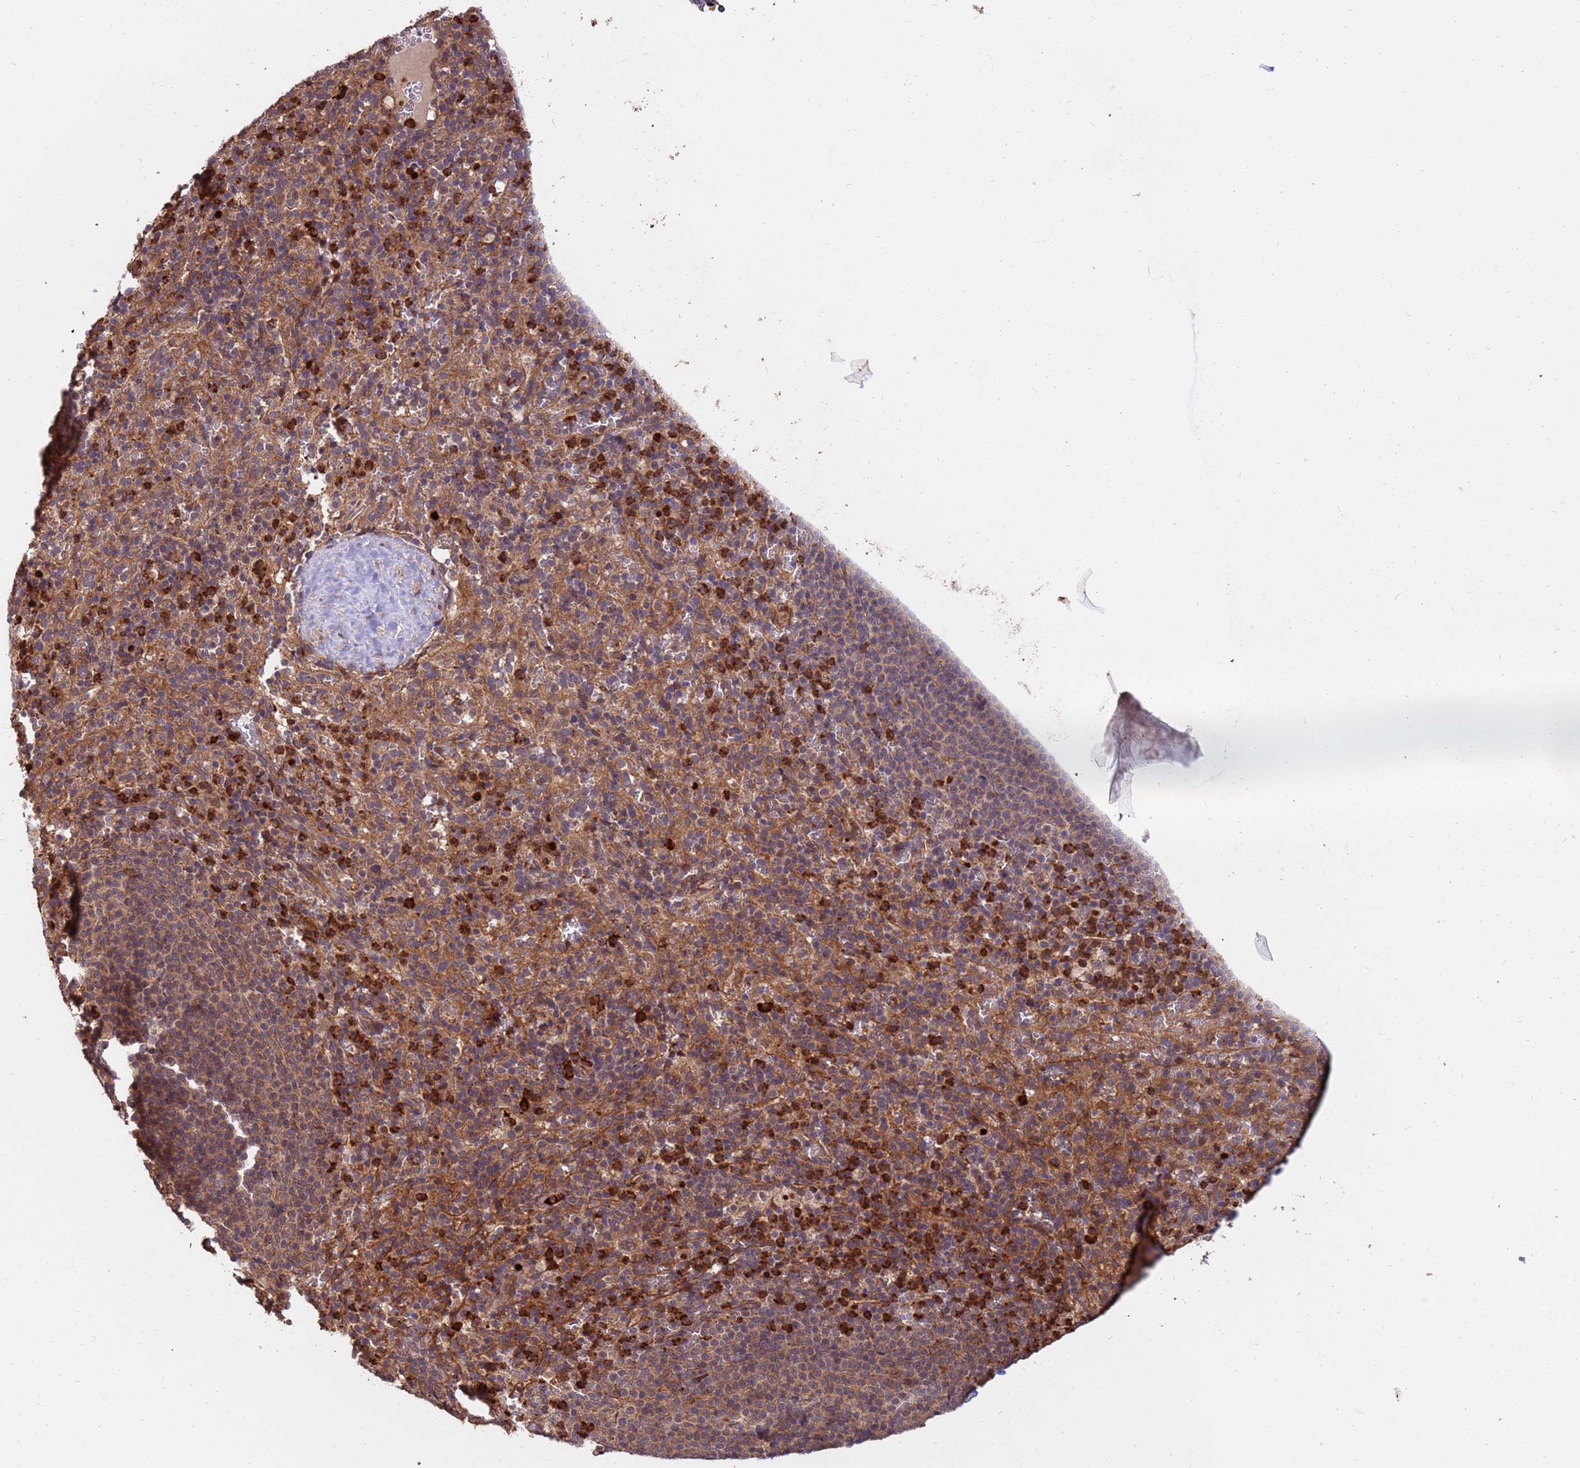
{"staining": {"intensity": "strong", "quantity": "25%-75%", "location": "cytoplasmic/membranous"}, "tissue": "spleen", "cell_type": "Cells in red pulp", "image_type": "normal", "snomed": [{"axis": "morphology", "description": "Normal tissue, NOS"}, {"axis": "topography", "description": "Spleen"}], "caption": "DAB (3,3'-diaminobenzidine) immunohistochemical staining of normal spleen reveals strong cytoplasmic/membranous protein positivity in about 25%-75% of cells in red pulp.", "gene": "ZNF619", "patient": {"sex": "female", "age": 21}}